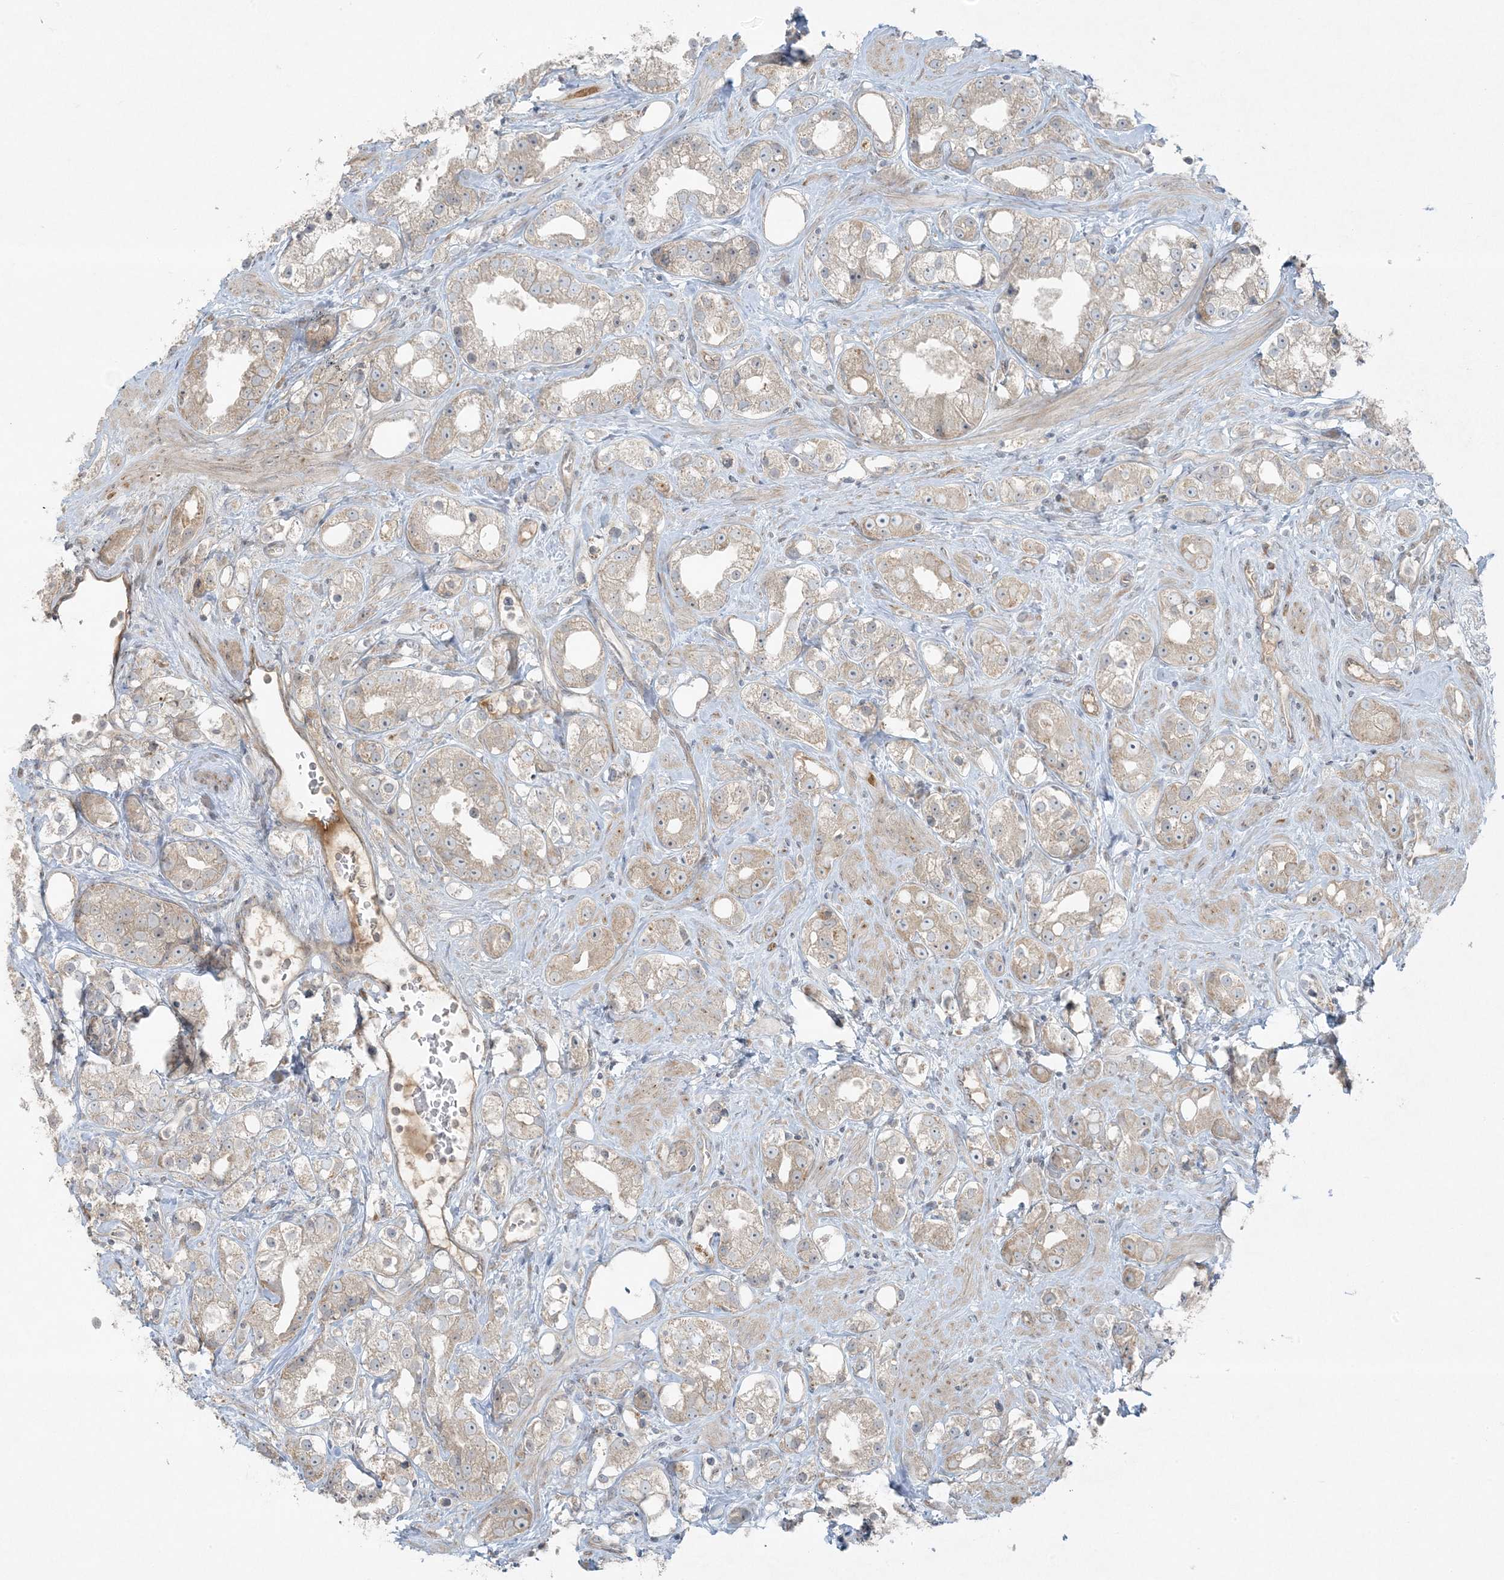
{"staining": {"intensity": "weak", "quantity": ">75%", "location": "cytoplasmic/membranous"}, "tissue": "prostate cancer", "cell_type": "Tumor cells", "image_type": "cancer", "snomed": [{"axis": "morphology", "description": "Adenocarcinoma, NOS"}, {"axis": "topography", "description": "Prostate"}], "caption": "Adenocarcinoma (prostate) stained for a protein displays weak cytoplasmic/membranous positivity in tumor cells. The protein of interest is stained brown, and the nuclei are stained in blue (DAB IHC with brightfield microscopy, high magnification).", "gene": "ZNF263", "patient": {"sex": "male", "age": 79}}